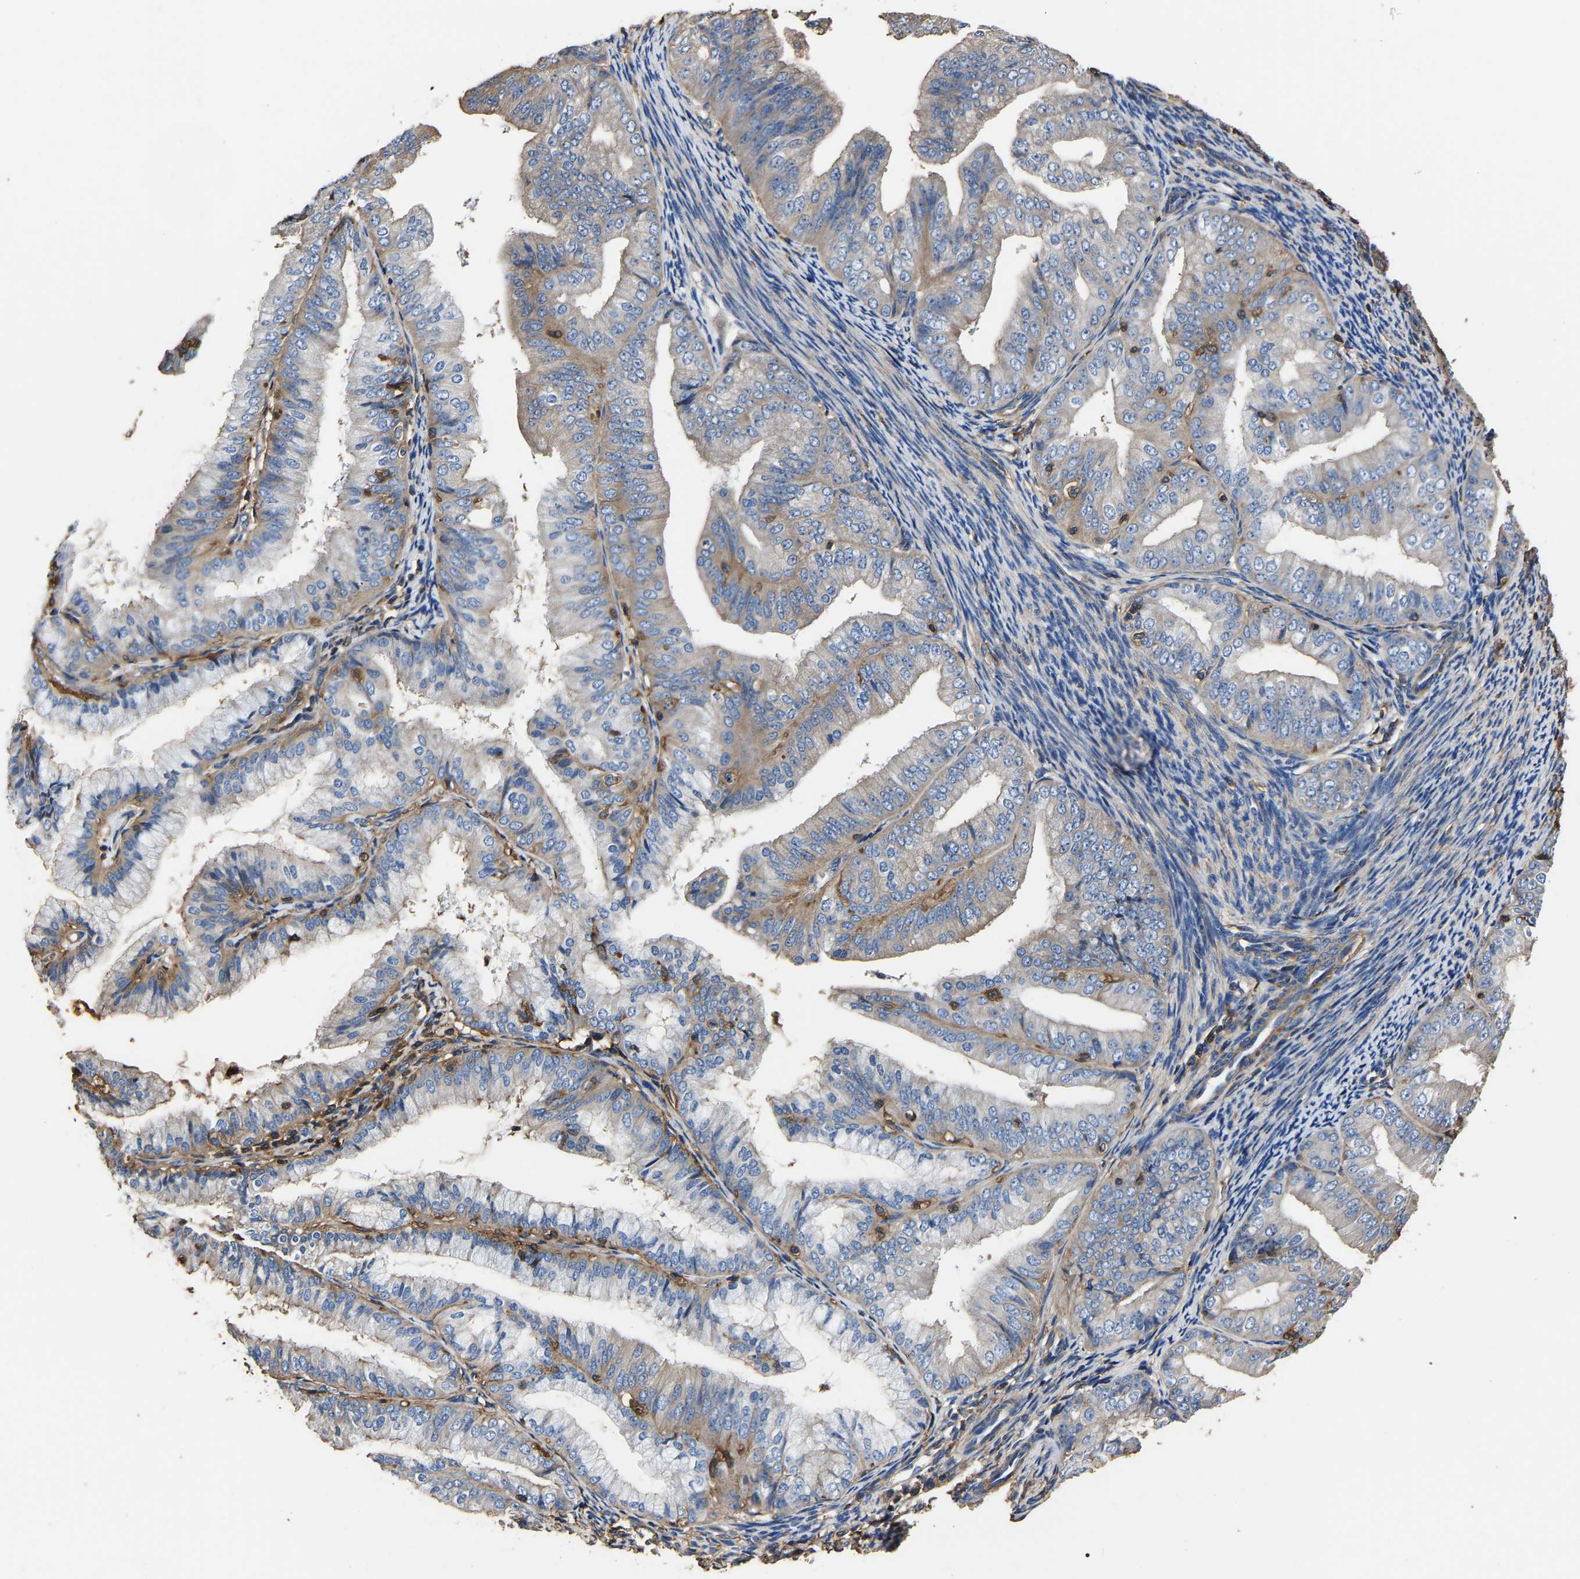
{"staining": {"intensity": "weak", "quantity": "25%-75%", "location": "cytoplasmic/membranous"}, "tissue": "endometrial cancer", "cell_type": "Tumor cells", "image_type": "cancer", "snomed": [{"axis": "morphology", "description": "Adenocarcinoma, NOS"}, {"axis": "topography", "description": "Endometrium"}], "caption": "Human endometrial adenocarcinoma stained with a brown dye exhibits weak cytoplasmic/membranous positive staining in about 25%-75% of tumor cells.", "gene": "ARMT1", "patient": {"sex": "female", "age": 63}}